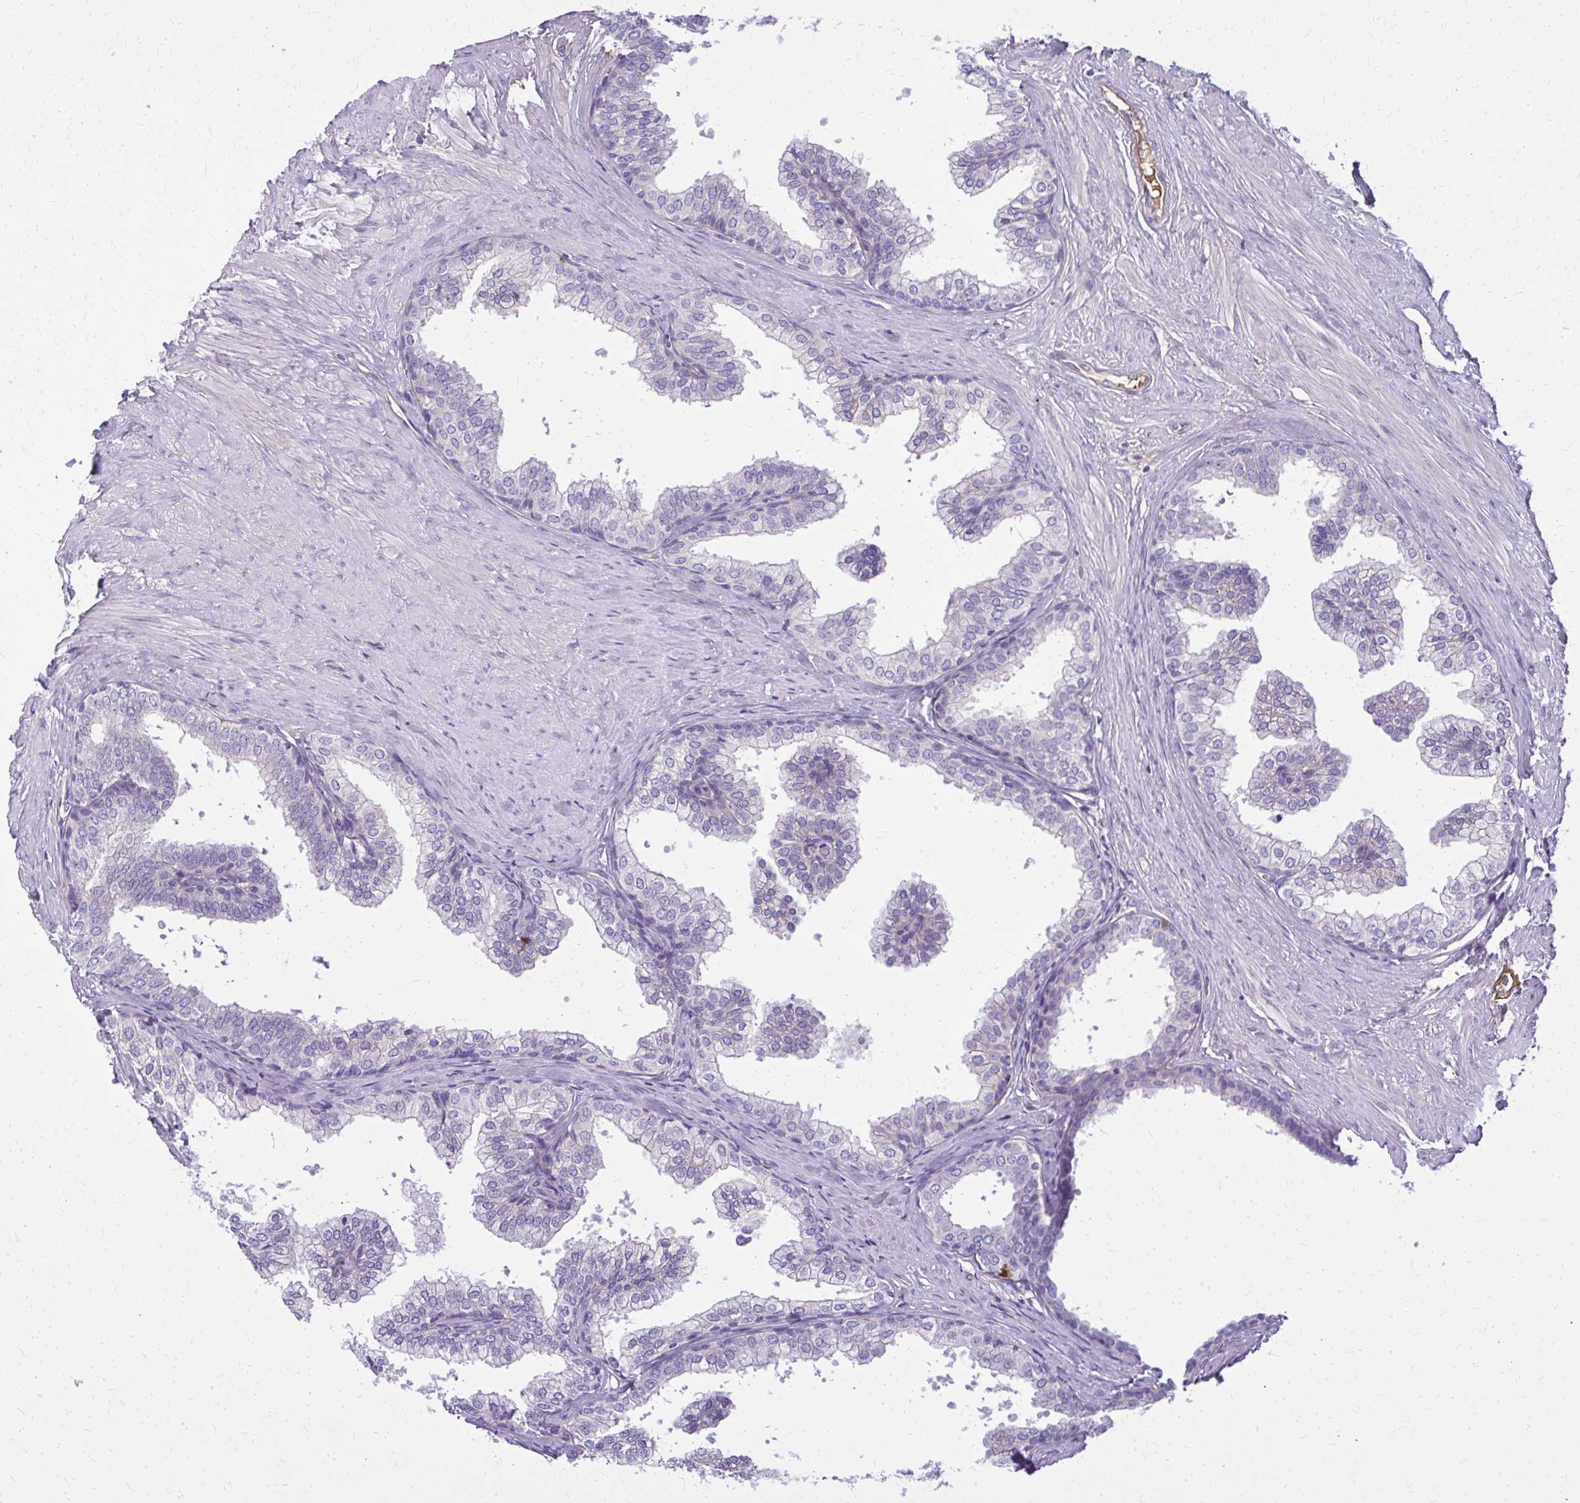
{"staining": {"intensity": "negative", "quantity": "none", "location": "none"}, "tissue": "prostate", "cell_type": "Glandular cells", "image_type": "normal", "snomed": [{"axis": "morphology", "description": "Normal tissue, NOS"}, {"axis": "topography", "description": "Prostate"}, {"axis": "topography", "description": "Peripheral nerve tissue"}], "caption": "The photomicrograph reveals no significant expression in glandular cells of prostate.", "gene": "RUNDC3B", "patient": {"sex": "male", "age": 55}}